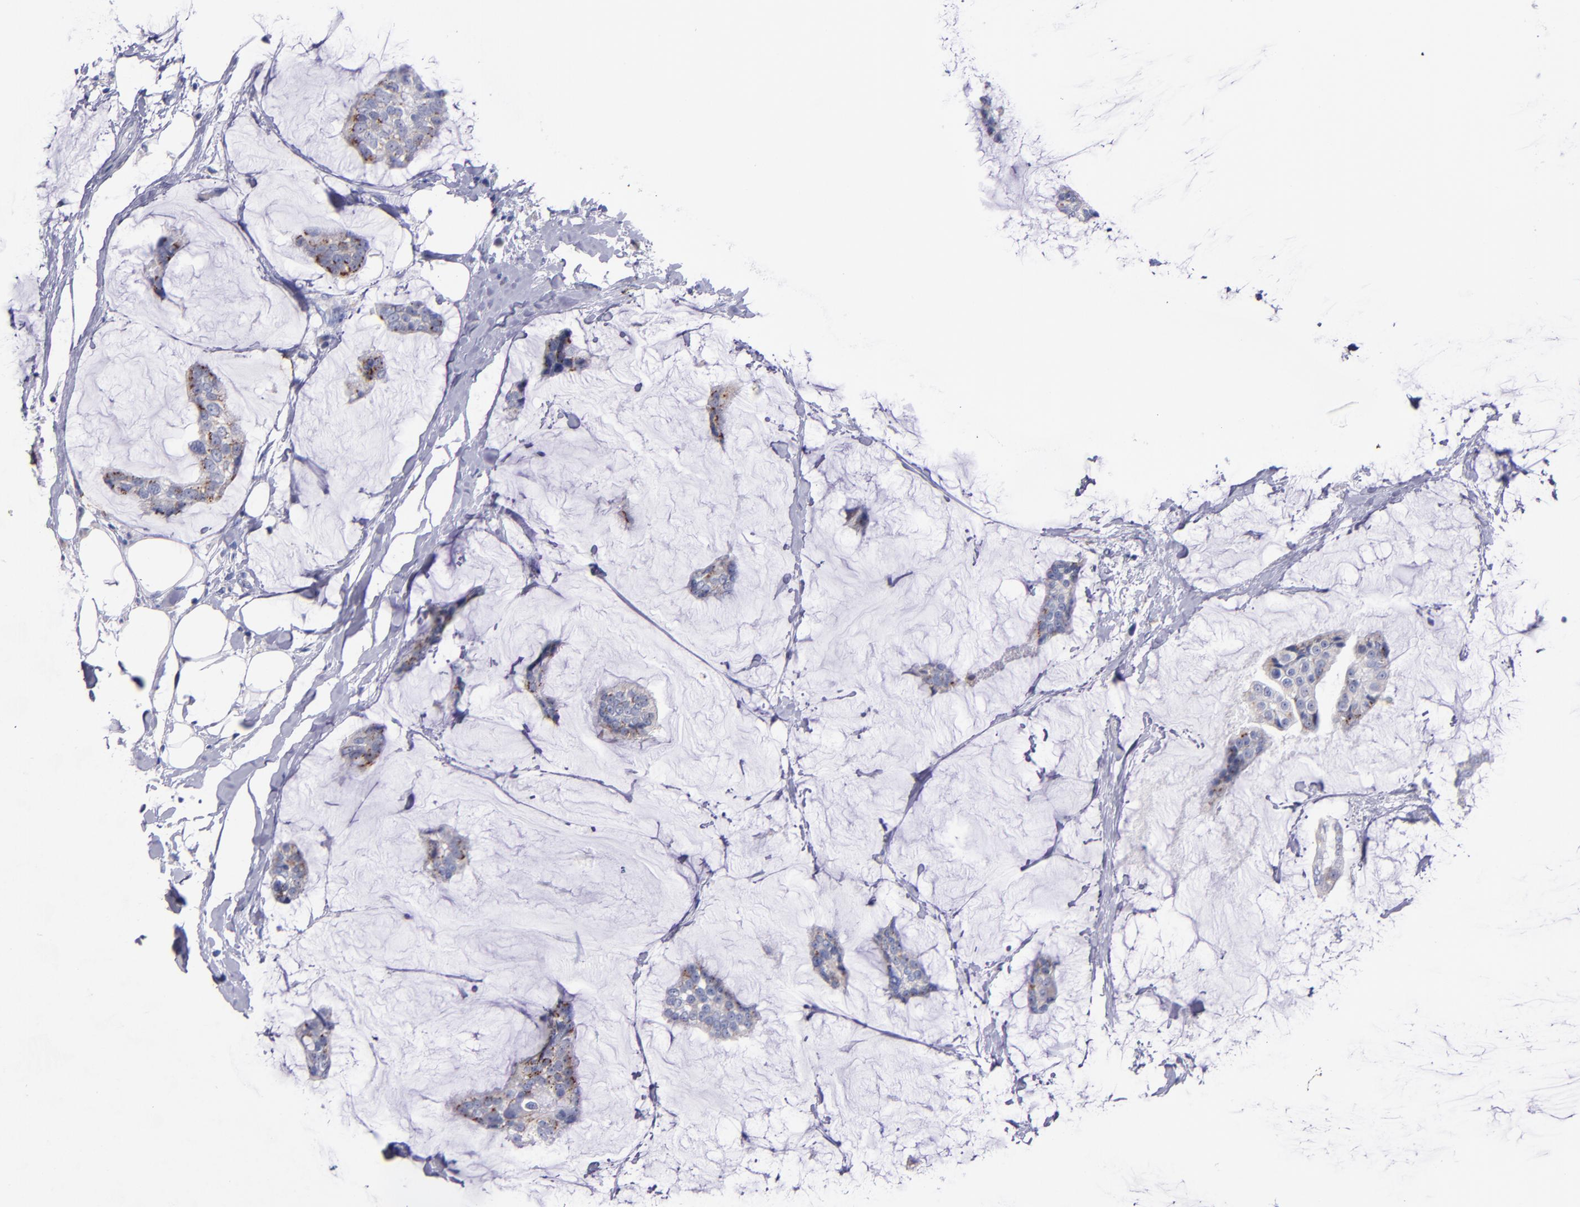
{"staining": {"intensity": "strong", "quantity": ">75%", "location": "cytoplasmic/membranous"}, "tissue": "breast cancer", "cell_type": "Tumor cells", "image_type": "cancer", "snomed": [{"axis": "morphology", "description": "Duct carcinoma"}, {"axis": "topography", "description": "Breast"}], "caption": "Human intraductal carcinoma (breast) stained with a brown dye demonstrates strong cytoplasmic/membranous positive positivity in about >75% of tumor cells.", "gene": "RAB41", "patient": {"sex": "female", "age": 93}}